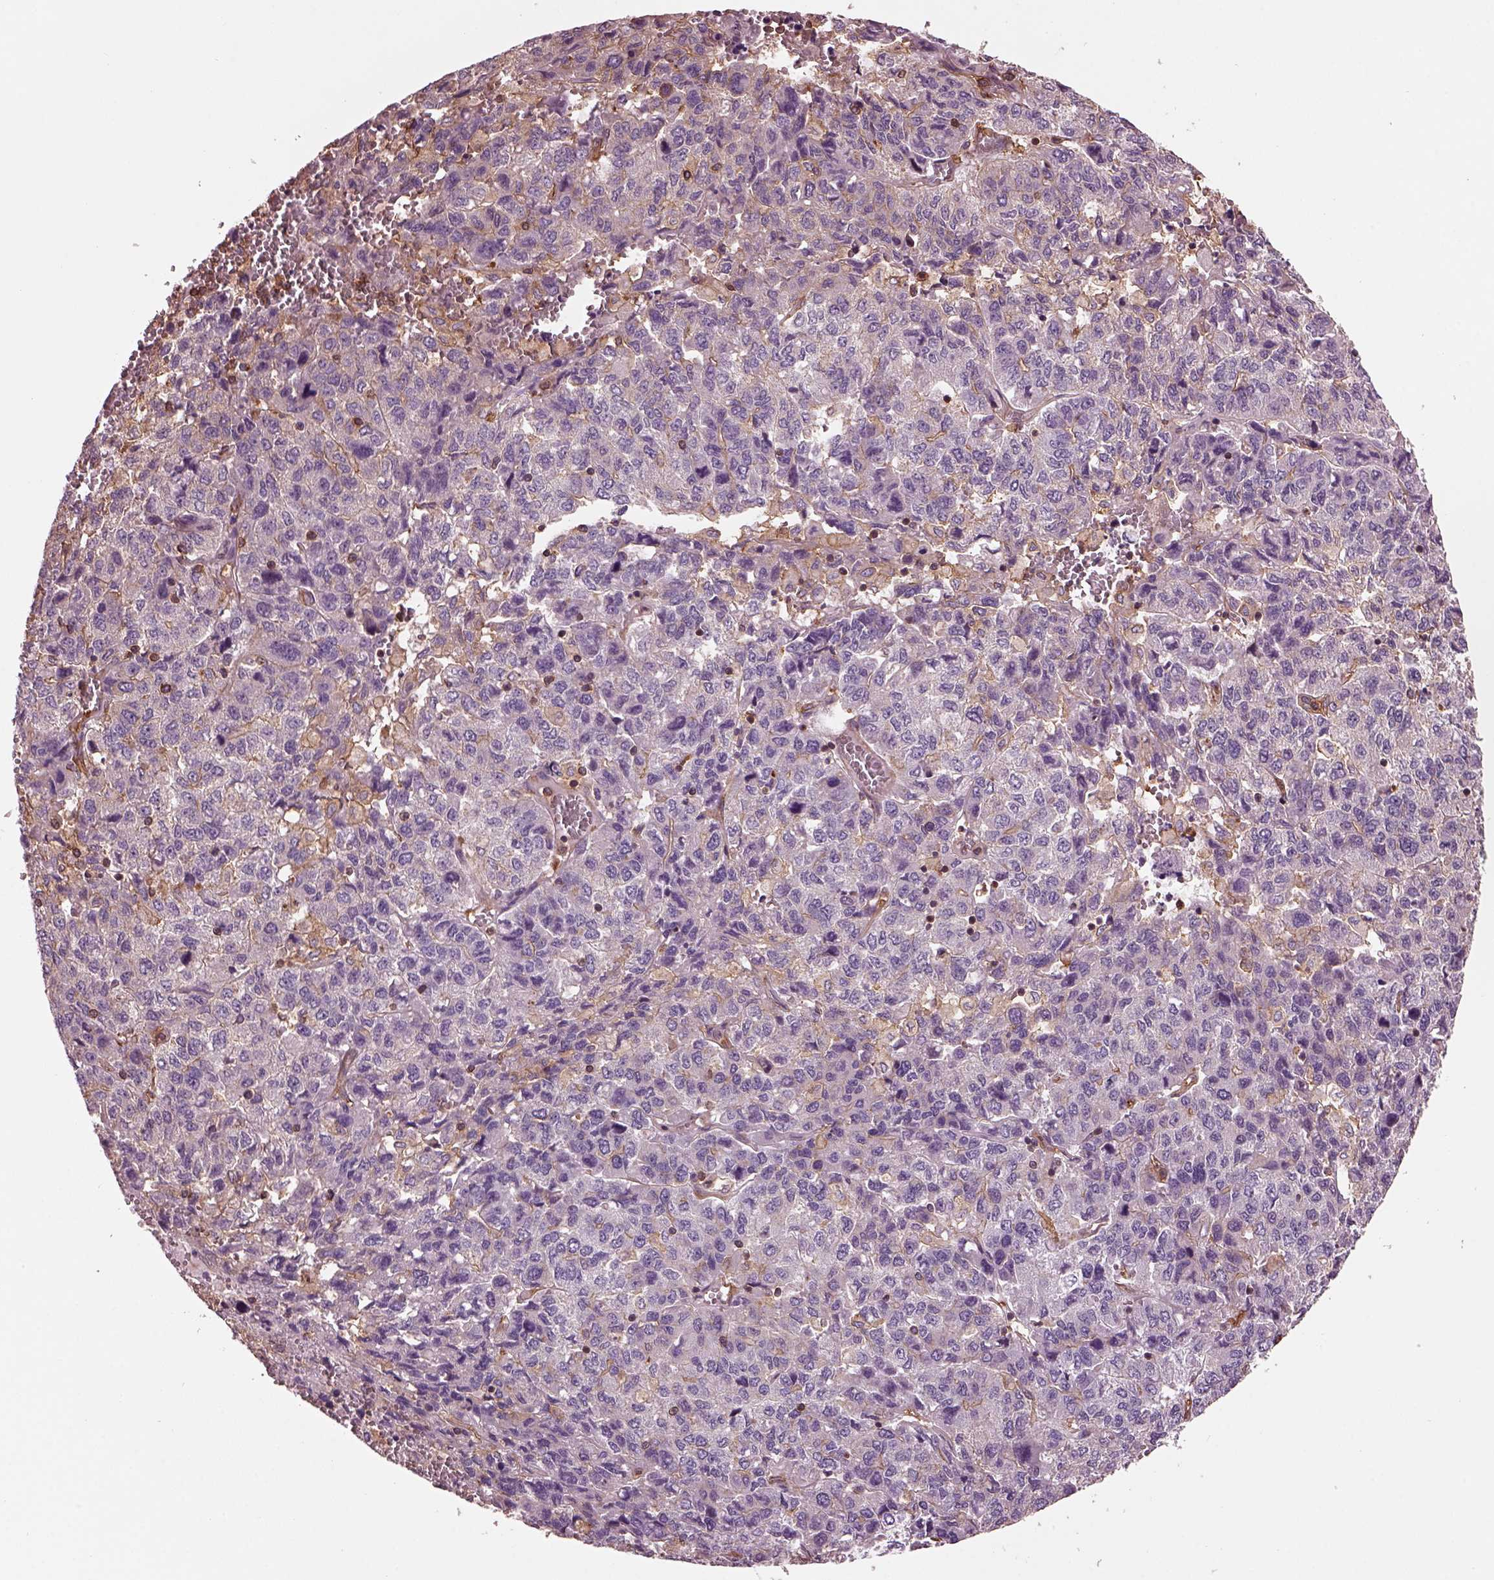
{"staining": {"intensity": "weak", "quantity": ">75%", "location": "cytoplasmic/membranous"}, "tissue": "liver cancer", "cell_type": "Tumor cells", "image_type": "cancer", "snomed": [{"axis": "morphology", "description": "Carcinoma, Hepatocellular, NOS"}, {"axis": "topography", "description": "Liver"}], "caption": "A high-resolution micrograph shows immunohistochemistry (IHC) staining of liver cancer, which exhibits weak cytoplasmic/membranous staining in approximately >75% of tumor cells.", "gene": "MYL6", "patient": {"sex": "male", "age": 69}}